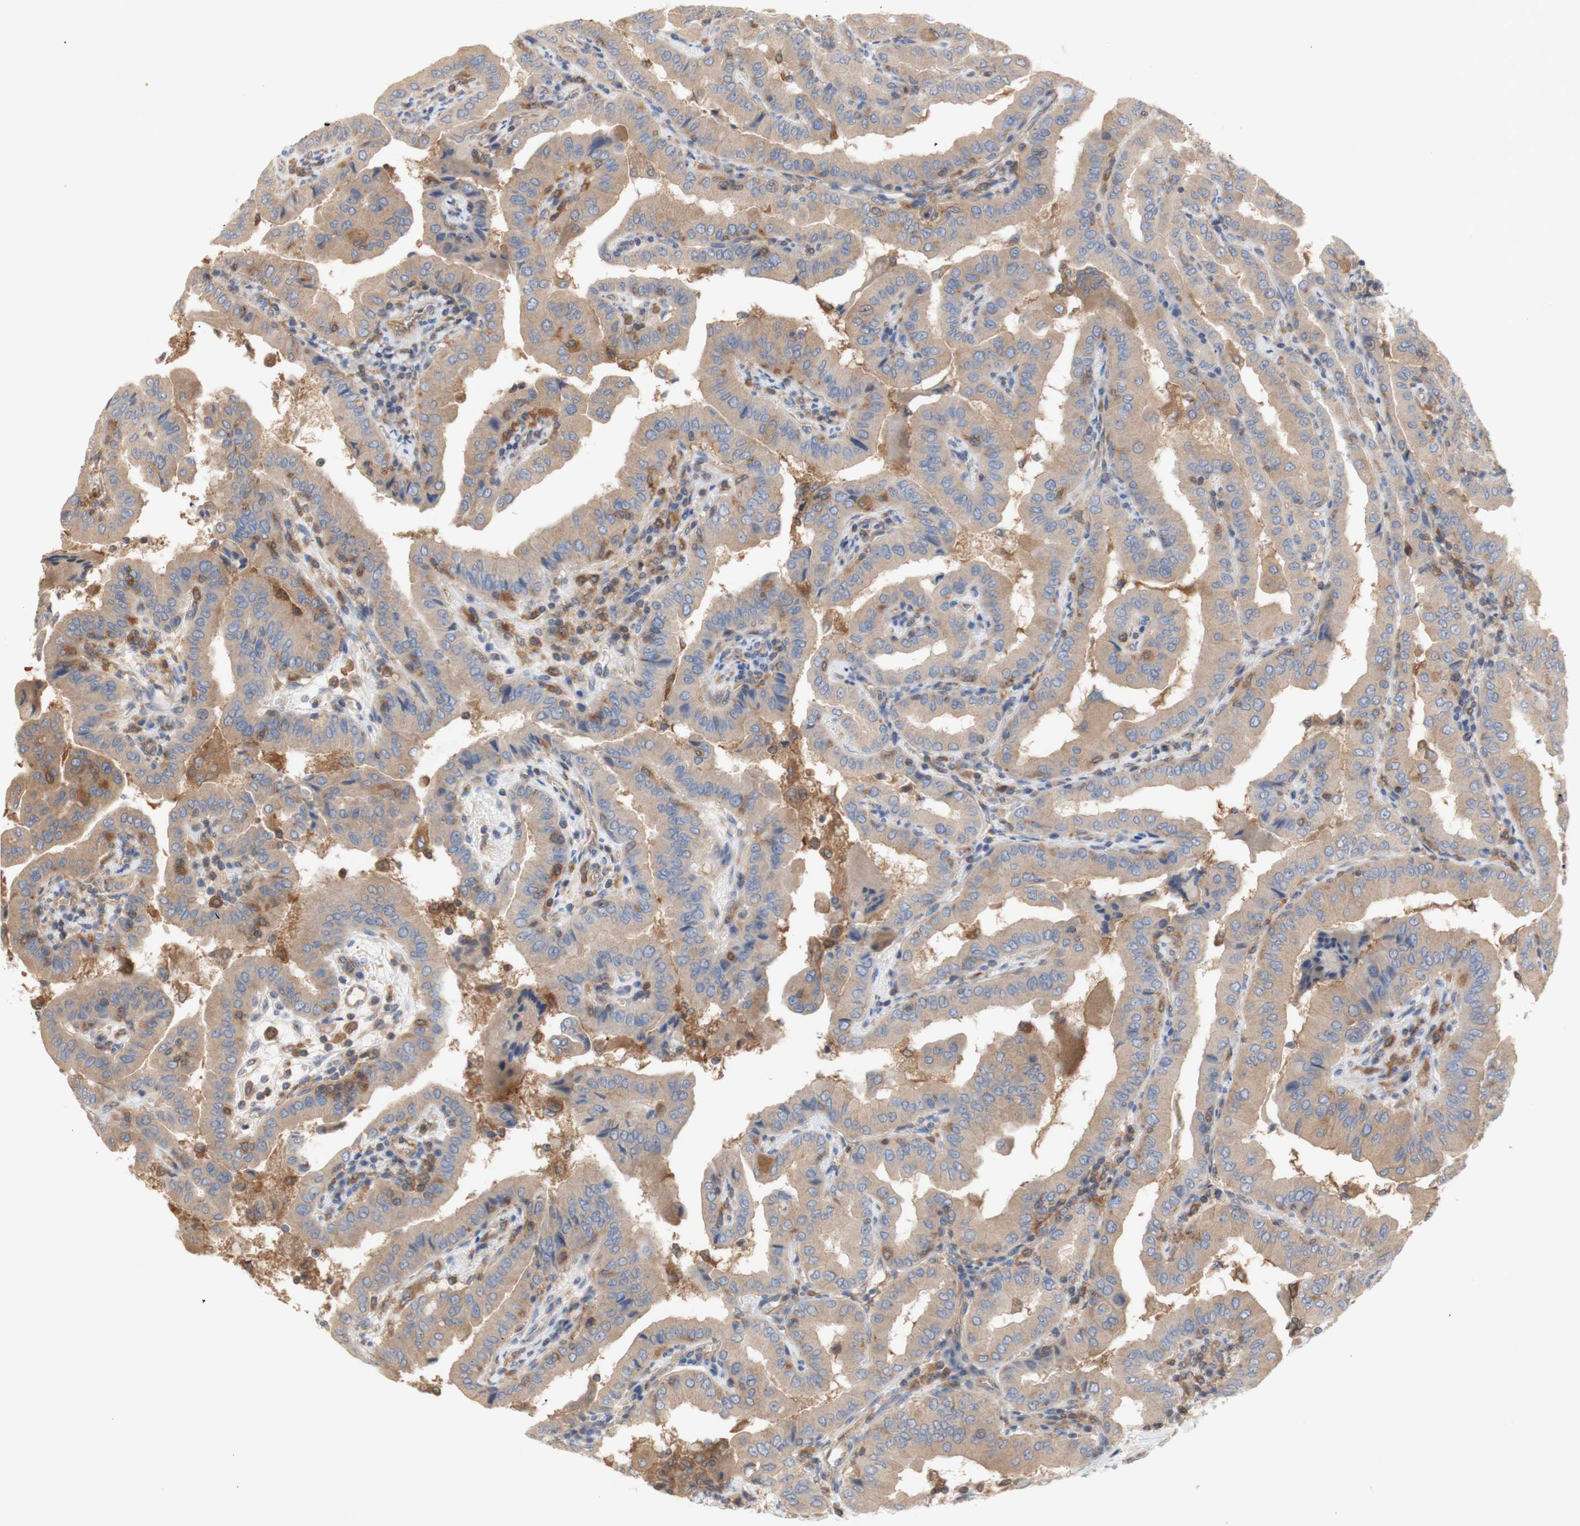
{"staining": {"intensity": "moderate", "quantity": ">75%", "location": "cytoplasmic/membranous"}, "tissue": "thyroid cancer", "cell_type": "Tumor cells", "image_type": "cancer", "snomed": [{"axis": "morphology", "description": "Papillary adenocarcinoma, NOS"}, {"axis": "topography", "description": "Thyroid gland"}], "caption": "This image reveals IHC staining of thyroid cancer (papillary adenocarcinoma), with medium moderate cytoplasmic/membranous expression in approximately >75% of tumor cells.", "gene": "IKBKG", "patient": {"sex": "male", "age": 33}}